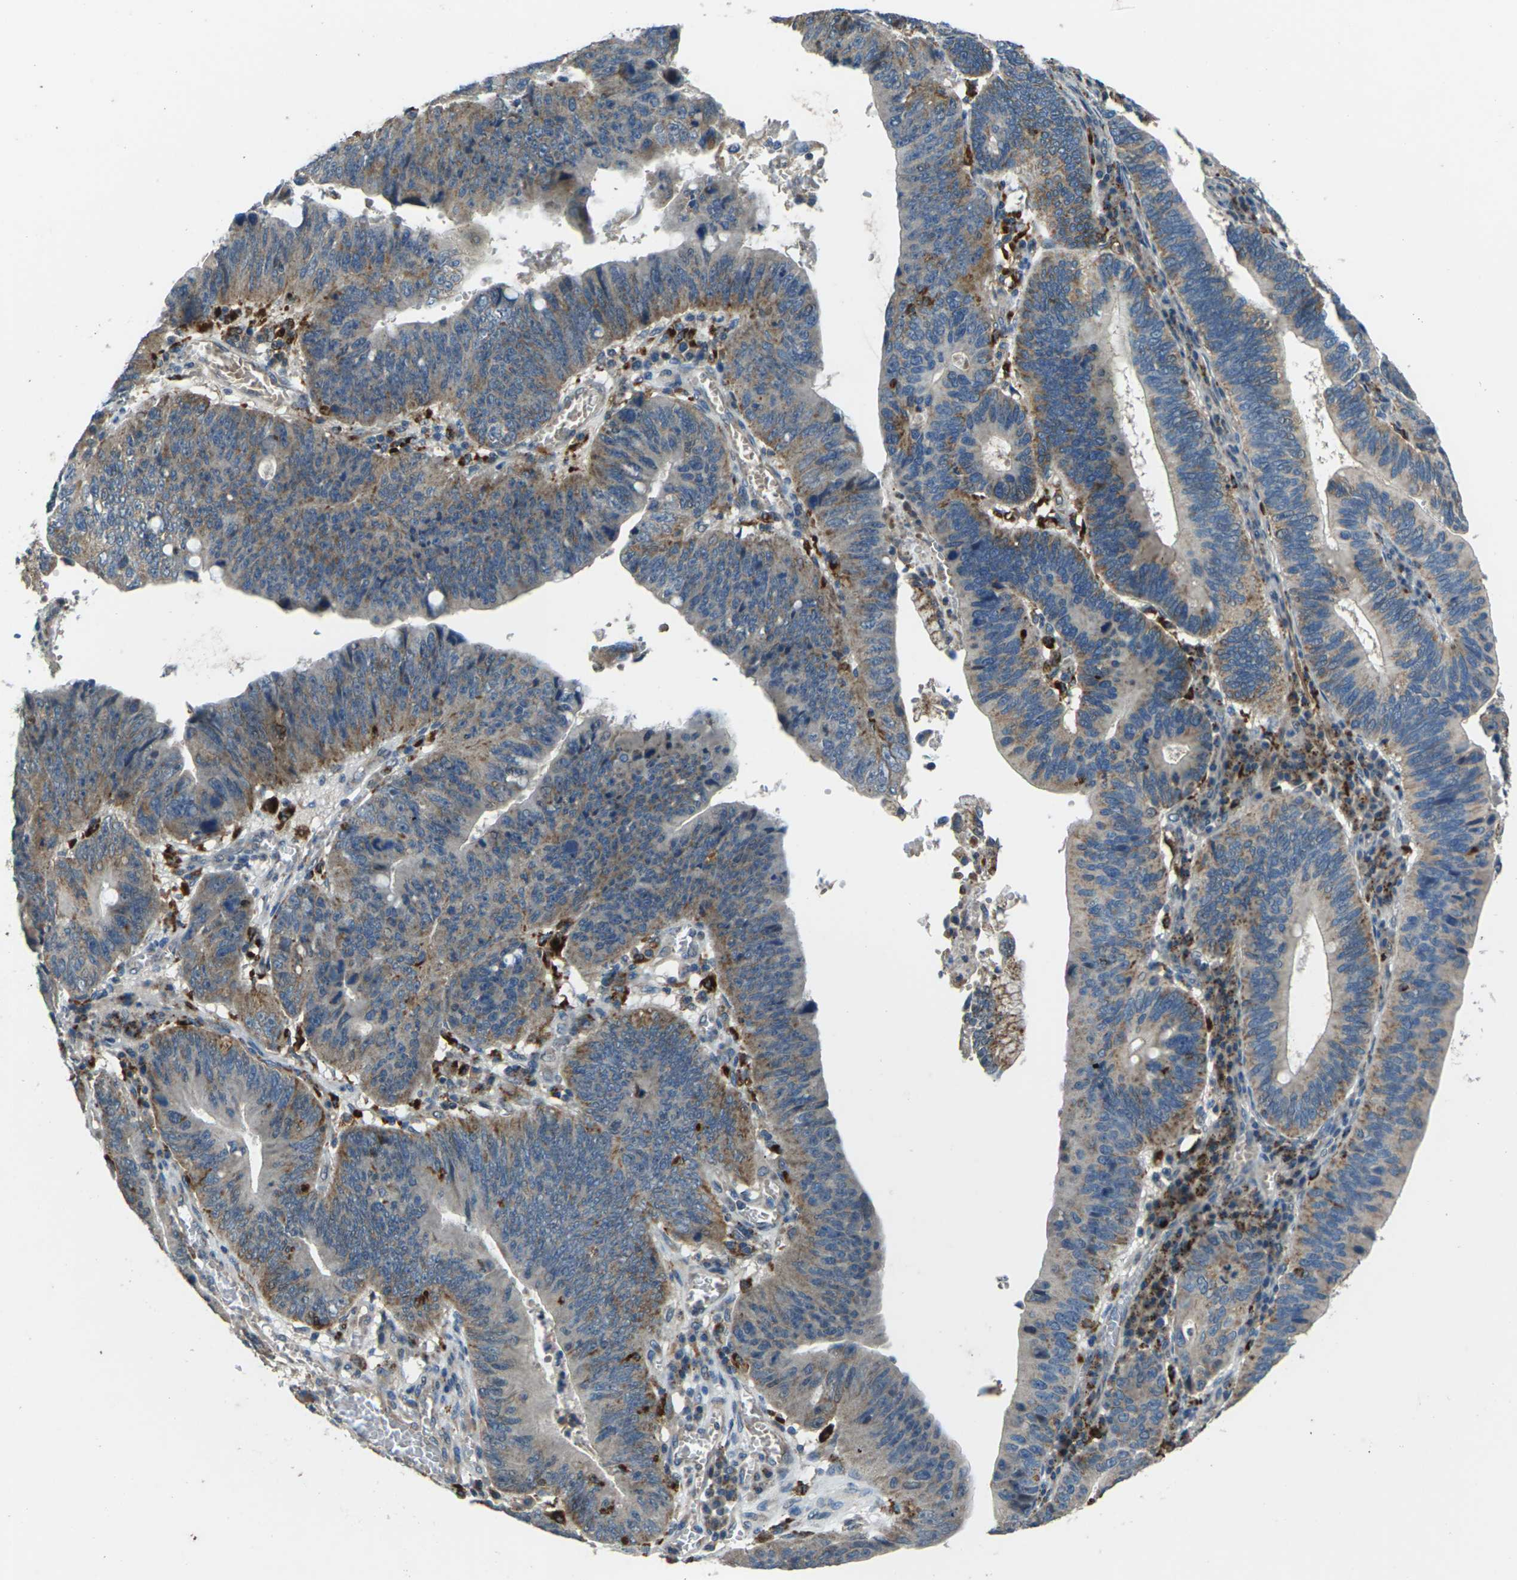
{"staining": {"intensity": "moderate", "quantity": ">75%", "location": "cytoplasmic/membranous"}, "tissue": "stomach cancer", "cell_type": "Tumor cells", "image_type": "cancer", "snomed": [{"axis": "morphology", "description": "Adenocarcinoma, NOS"}, {"axis": "topography", "description": "Stomach"}], "caption": "Immunohistochemistry of human stomach adenocarcinoma demonstrates medium levels of moderate cytoplasmic/membranous expression in about >75% of tumor cells.", "gene": "SLC31A2", "patient": {"sex": "male", "age": 59}}